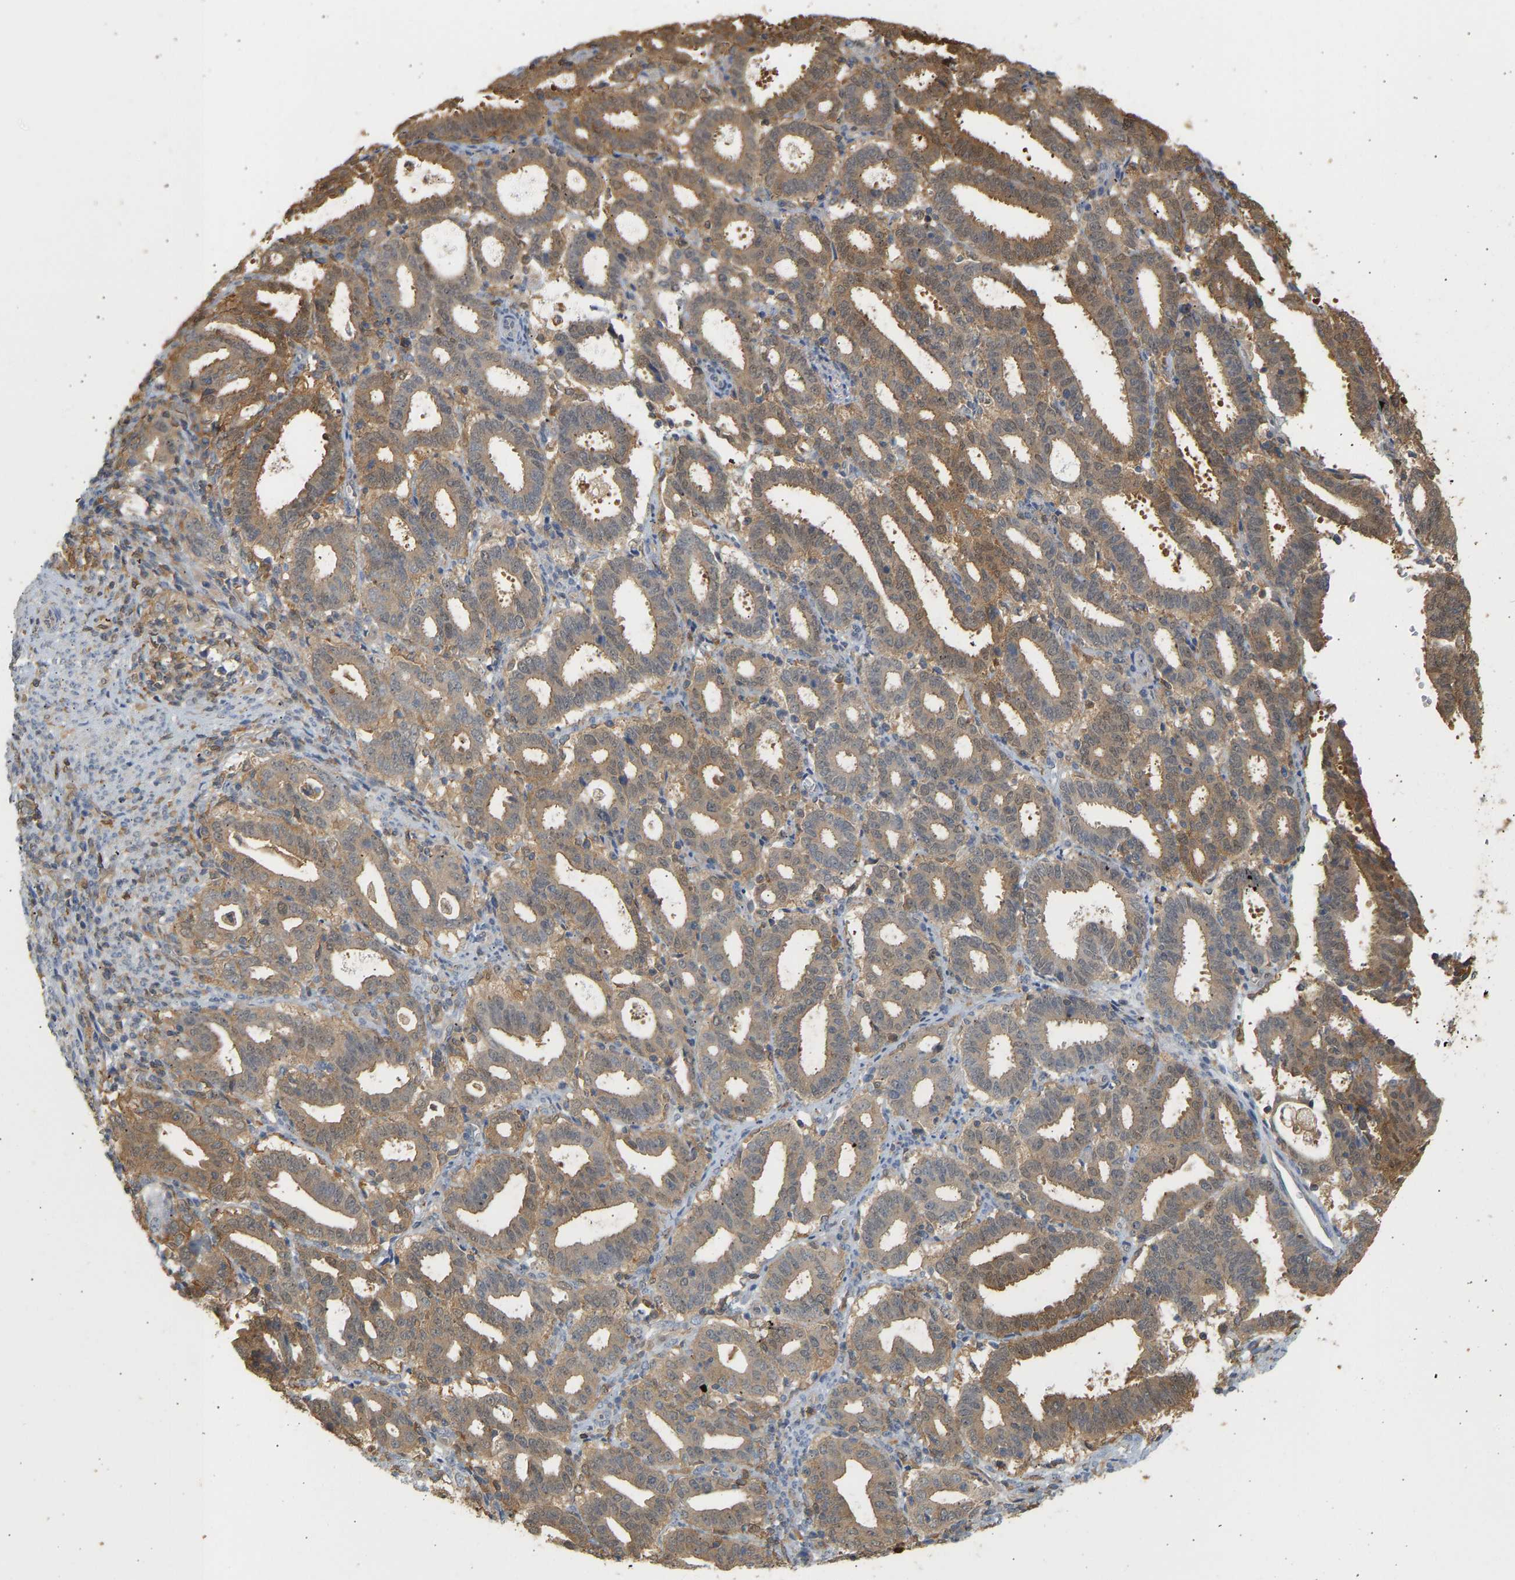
{"staining": {"intensity": "moderate", "quantity": ">75%", "location": "cytoplasmic/membranous"}, "tissue": "endometrial cancer", "cell_type": "Tumor cells", "image_type": "cancer", "snomed": [{"axis": "morphology", "description": "Adenocarcinoma, NOS"}, {"axis": "topography", "description": "Uterus"}], "caption": "Immunohistochemical staining of human endometrial adenocarcinoma exhibits medium levels of moderate cytoplasmic/membranous expression in about >75% of tumor cells.", "gene": "ENO1", "patient": {"sex": "female", "age": 83}}